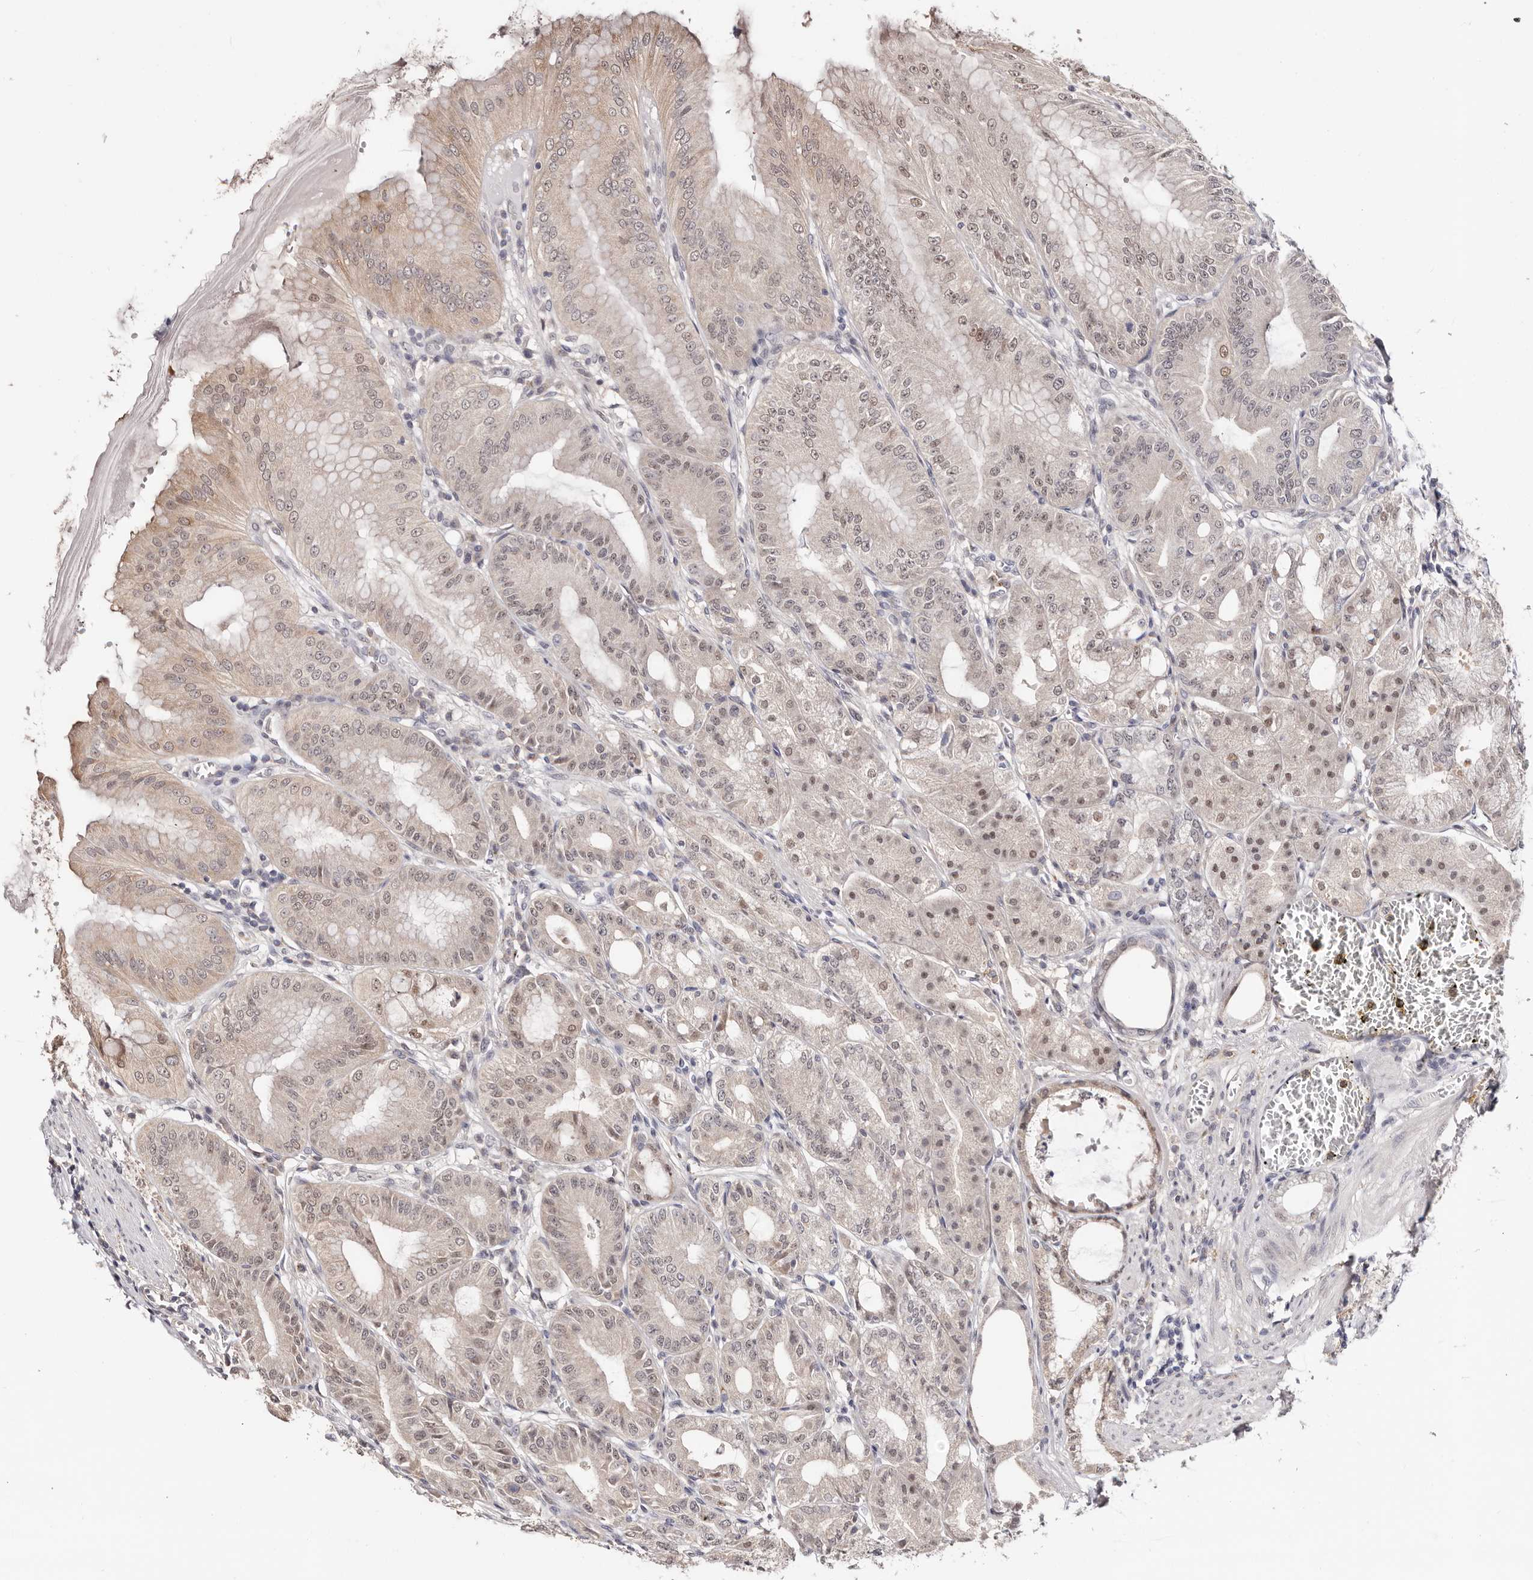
{"staining": {"intensity": "weak", "quantity": ">75%", "location": "cytoplasmic/membranous,nuclear"}, "tissue": "stomach", "cell_type": "Glandular cells", "image_type": "normal", "snomed": [{"axis": "morphology", "description": "Normal tissue, NOS"}, {"axis": "topography", "description": "Stomach, lower"}], "caption": "Stomach was stained to show a protein in brown. There is low levels of weak cytoplasmic/membranous,nuclear expression in approximately >75% of glandular cells. The protein is shown in brown color, while the nuclei are stained blue.", "gene": "TYW3", "patient": {"sex": "male", "age": 71}}